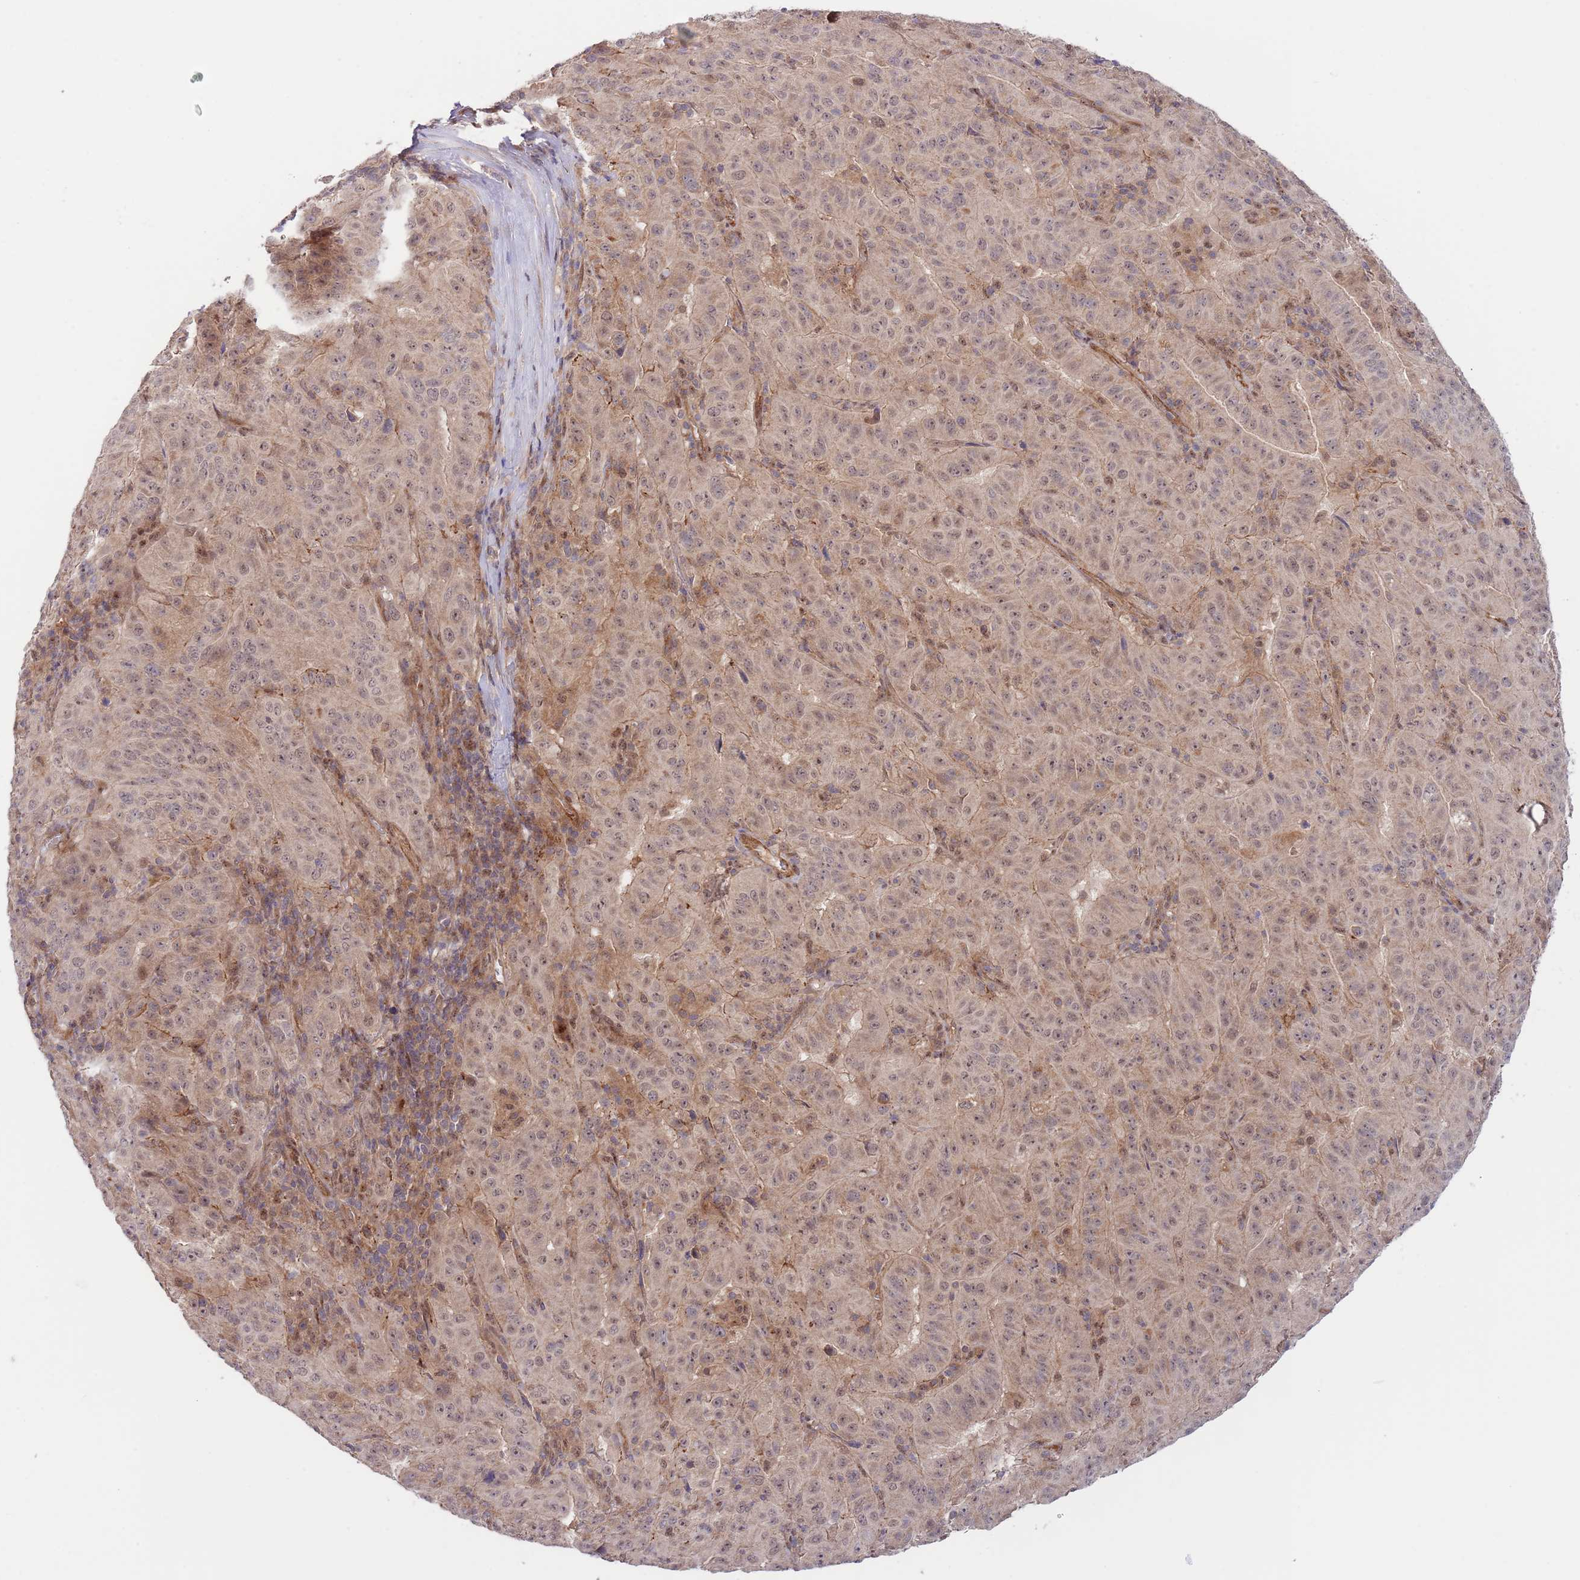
{"staining": {"intensity": "weak", "quantity": "25%-75%", "location": "nuclear"}, "tissue": "pancreatic cancer", "cell_type": "Tumor cells", "image_type": "cancer", "snomed": [{"axis": "morphology", "description": "Adenocarcinoma, NOS"}, {"axis": "topography", "description": "Pancreas"}], "caption": "Tumor cells display low levels of weak nuclear staining in approximately 25%-75% of cells in pancreatic cancer.", "gene": "PRR16", "patient": {"sex": "male", "age": 63}}